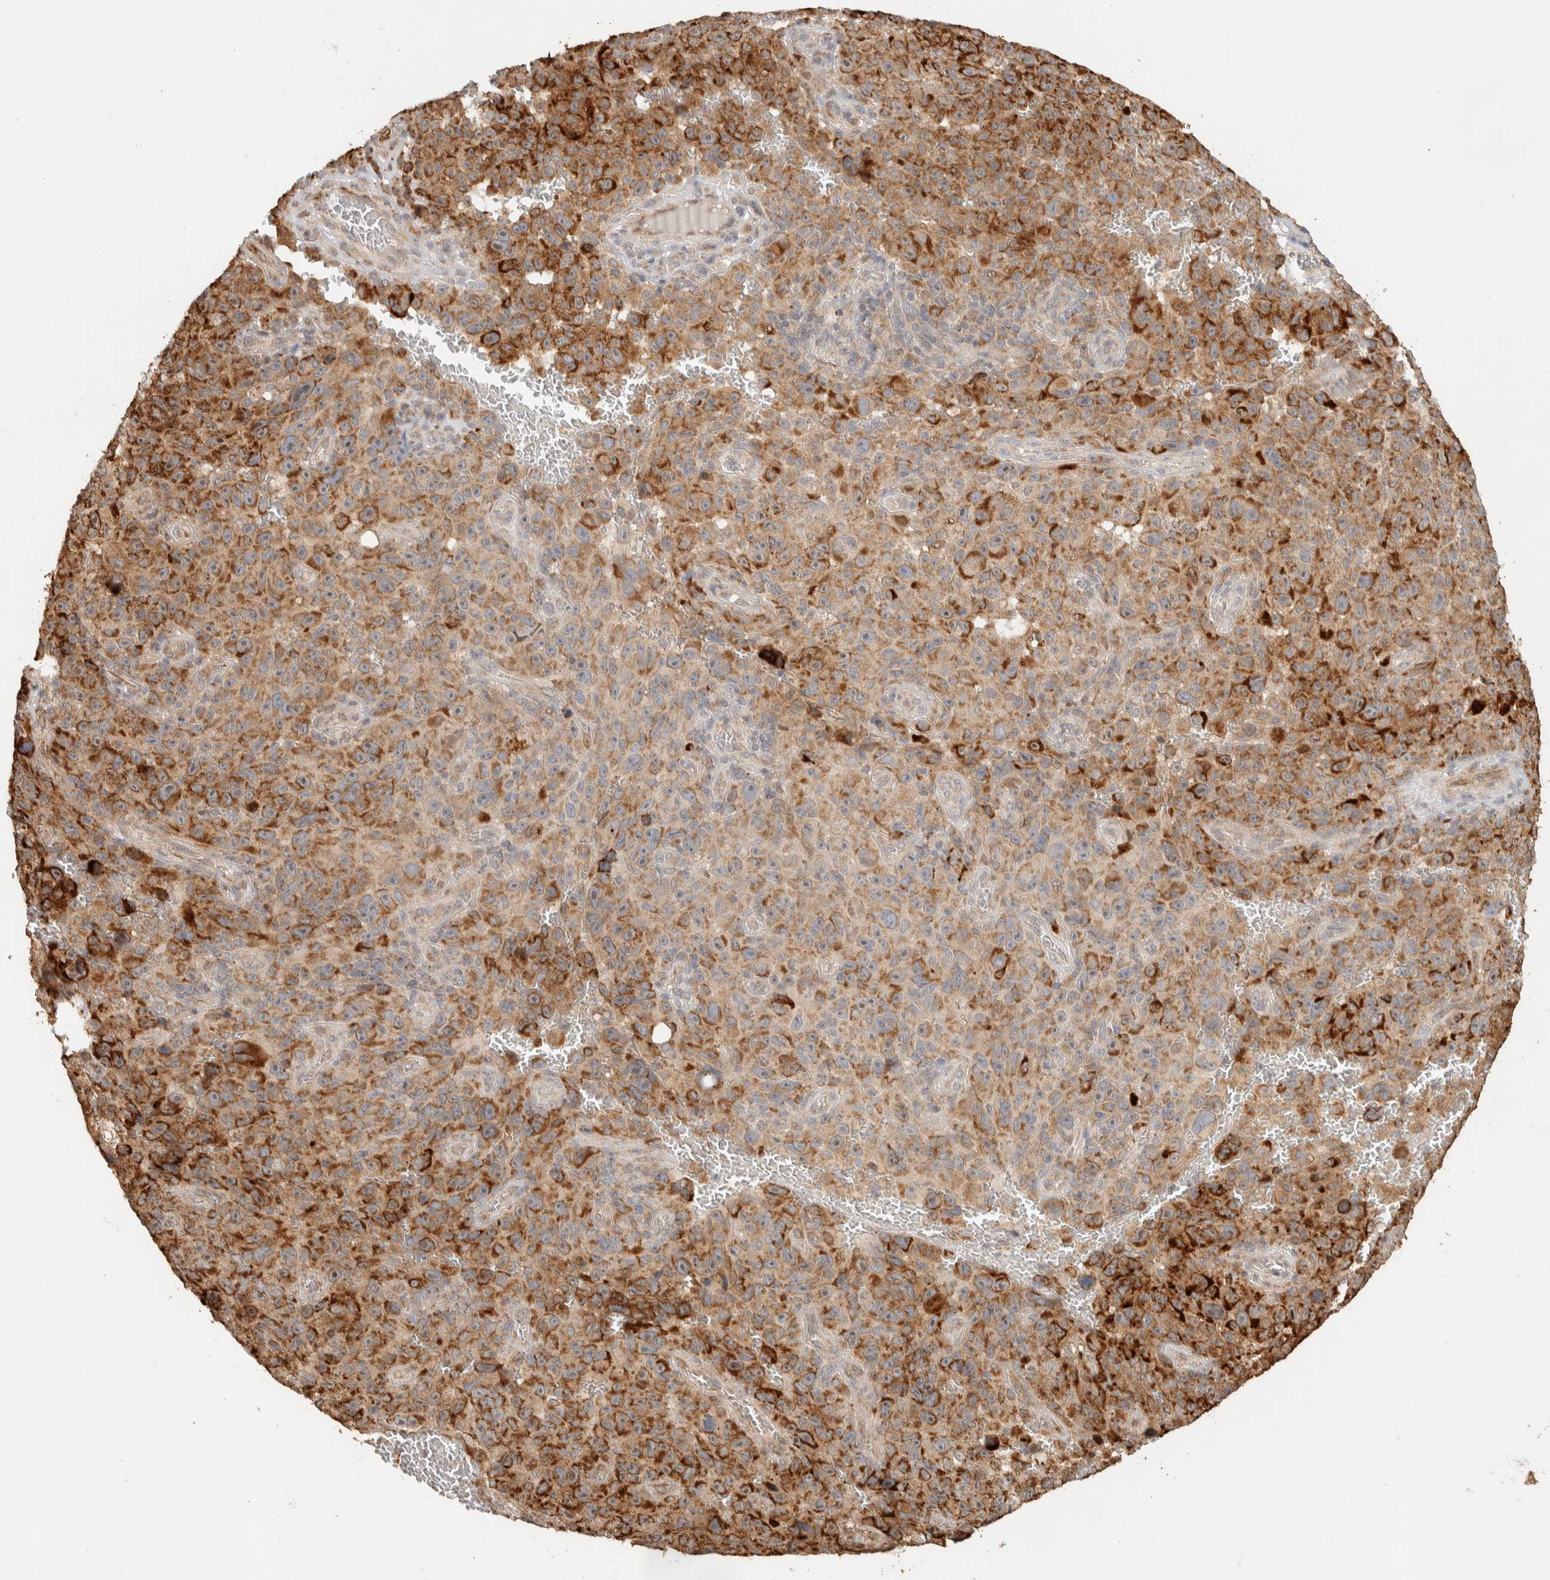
{"staining": {"intensity": "moderate", "quantity": ">75%", "location": "cytoplasmic/membranous"}, "tissue": "melanoma", "cell_type": "Tumor cells", "image_type": "cancer", "snomed": [{"axis": "morphology", "description": "Malignant melanoma, NOS"}, {"axis": "topography", "description": "Skin"}], "caption": "Immunohistochemistry (IHC) of human malignant melanoma exhibits medium levels of moderate cytoplasmic/membranous positivity in about >75% of tumor cells. The staining is performed using DAB (3,3'-diaminobenzidine) brown chromogen to label protein expression. The nuclei are counter-stained blue using hematoxylin.", "gene": "KIF9", "patient": {"sex": "female", "age": 82}}